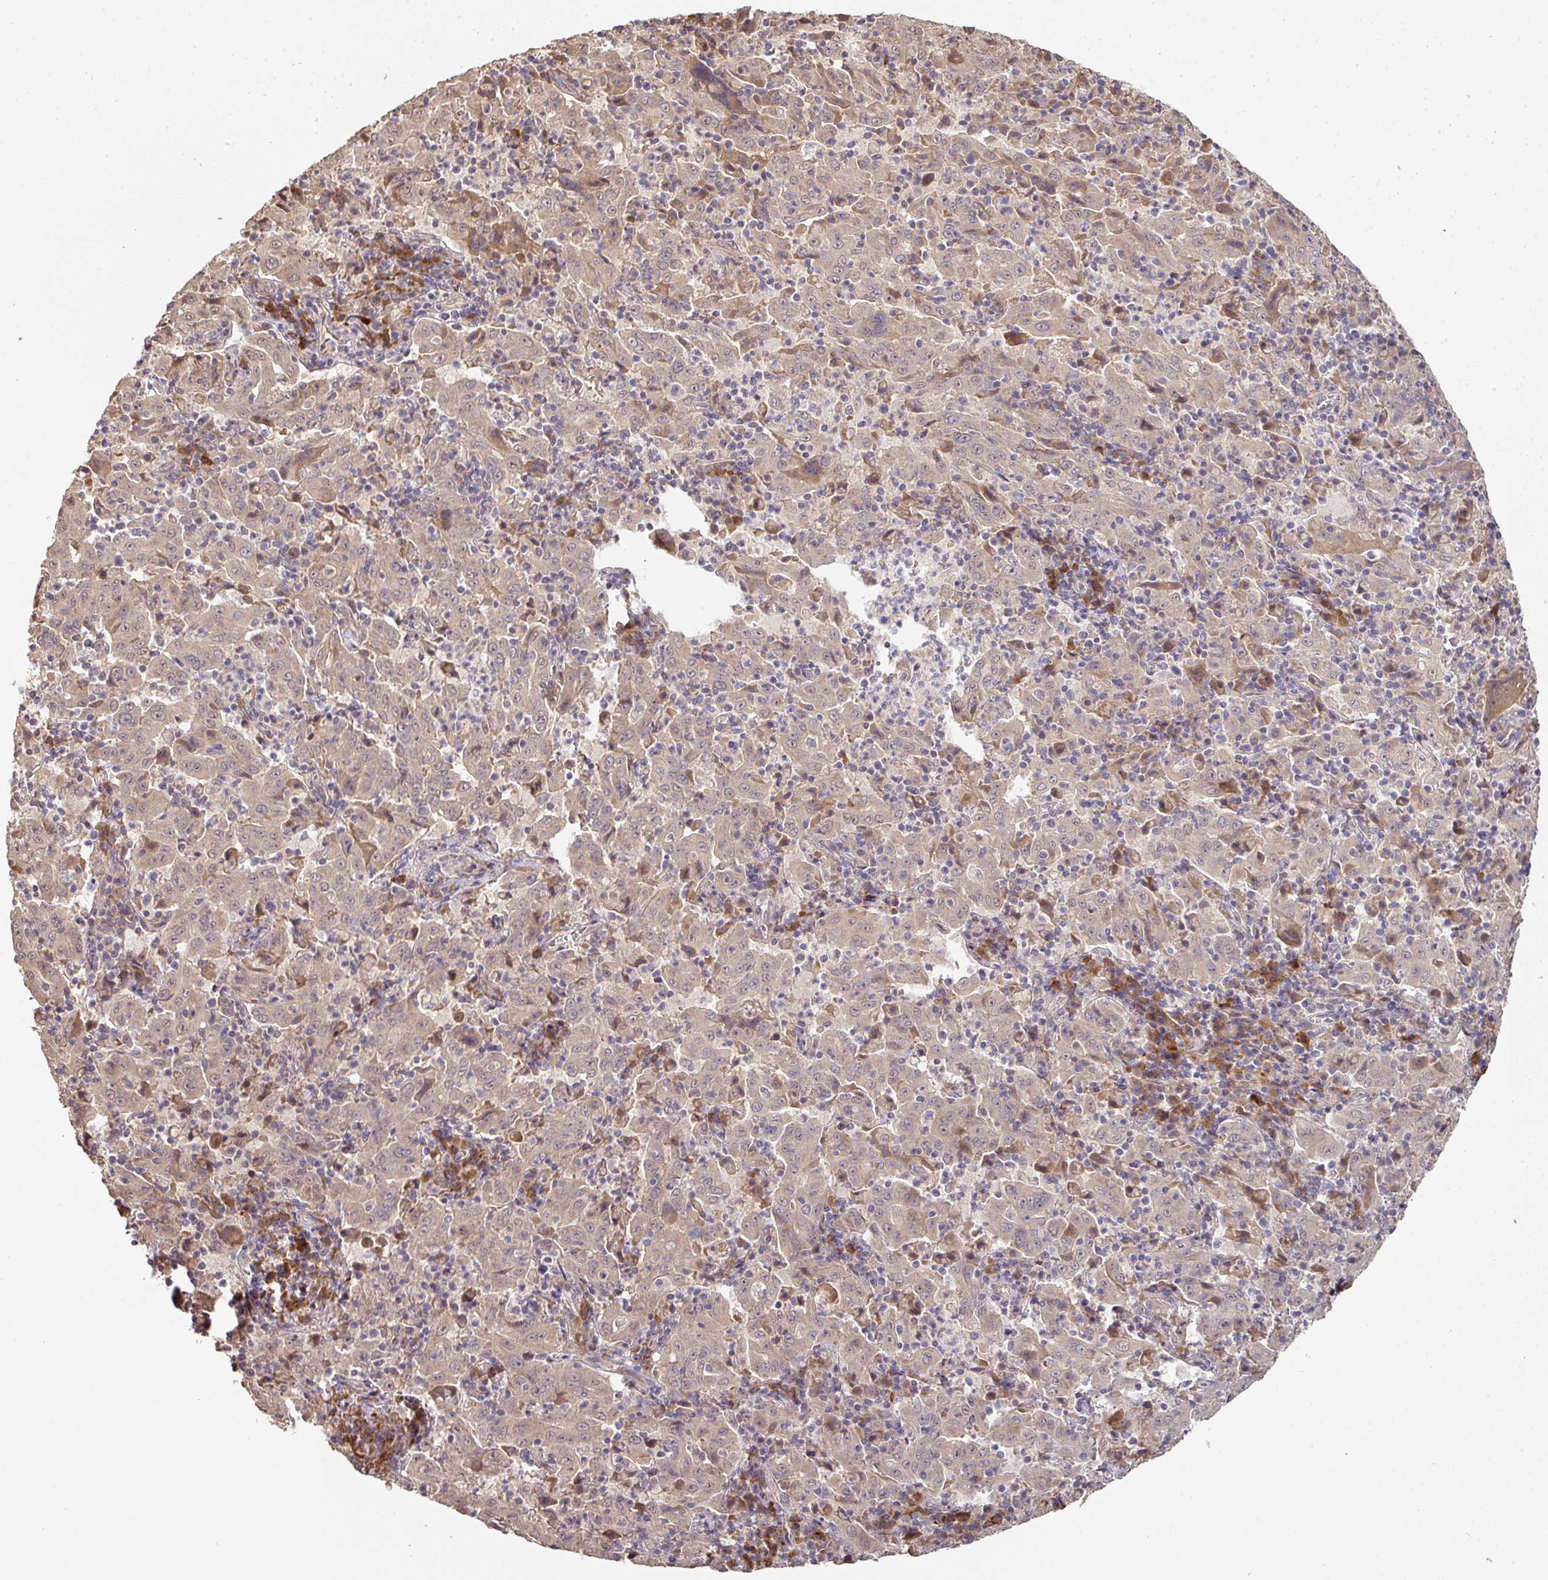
{"staining": {"intensity": "weak", "quantity": "25%-75%", "location": "cytoplasmic/membranous"}, "tissue": "pancreatic cancer", "cell_type": "Tumor cells", "image_type": "cancer", "snomed": [{"axis": "morphology", "description": "Adenocarcinoma, NOS"}, {"axis": "topography", "description": "Pancreas"}], "caption": "Human pancreatic adenocarcinoma stained with a brown dye reveals weak cytoplasmic/membranous positive expression in about 25%-75% of tumor cells.", "gene": "ACVR2B", "patient": {"sex": "male", "age": 63}}